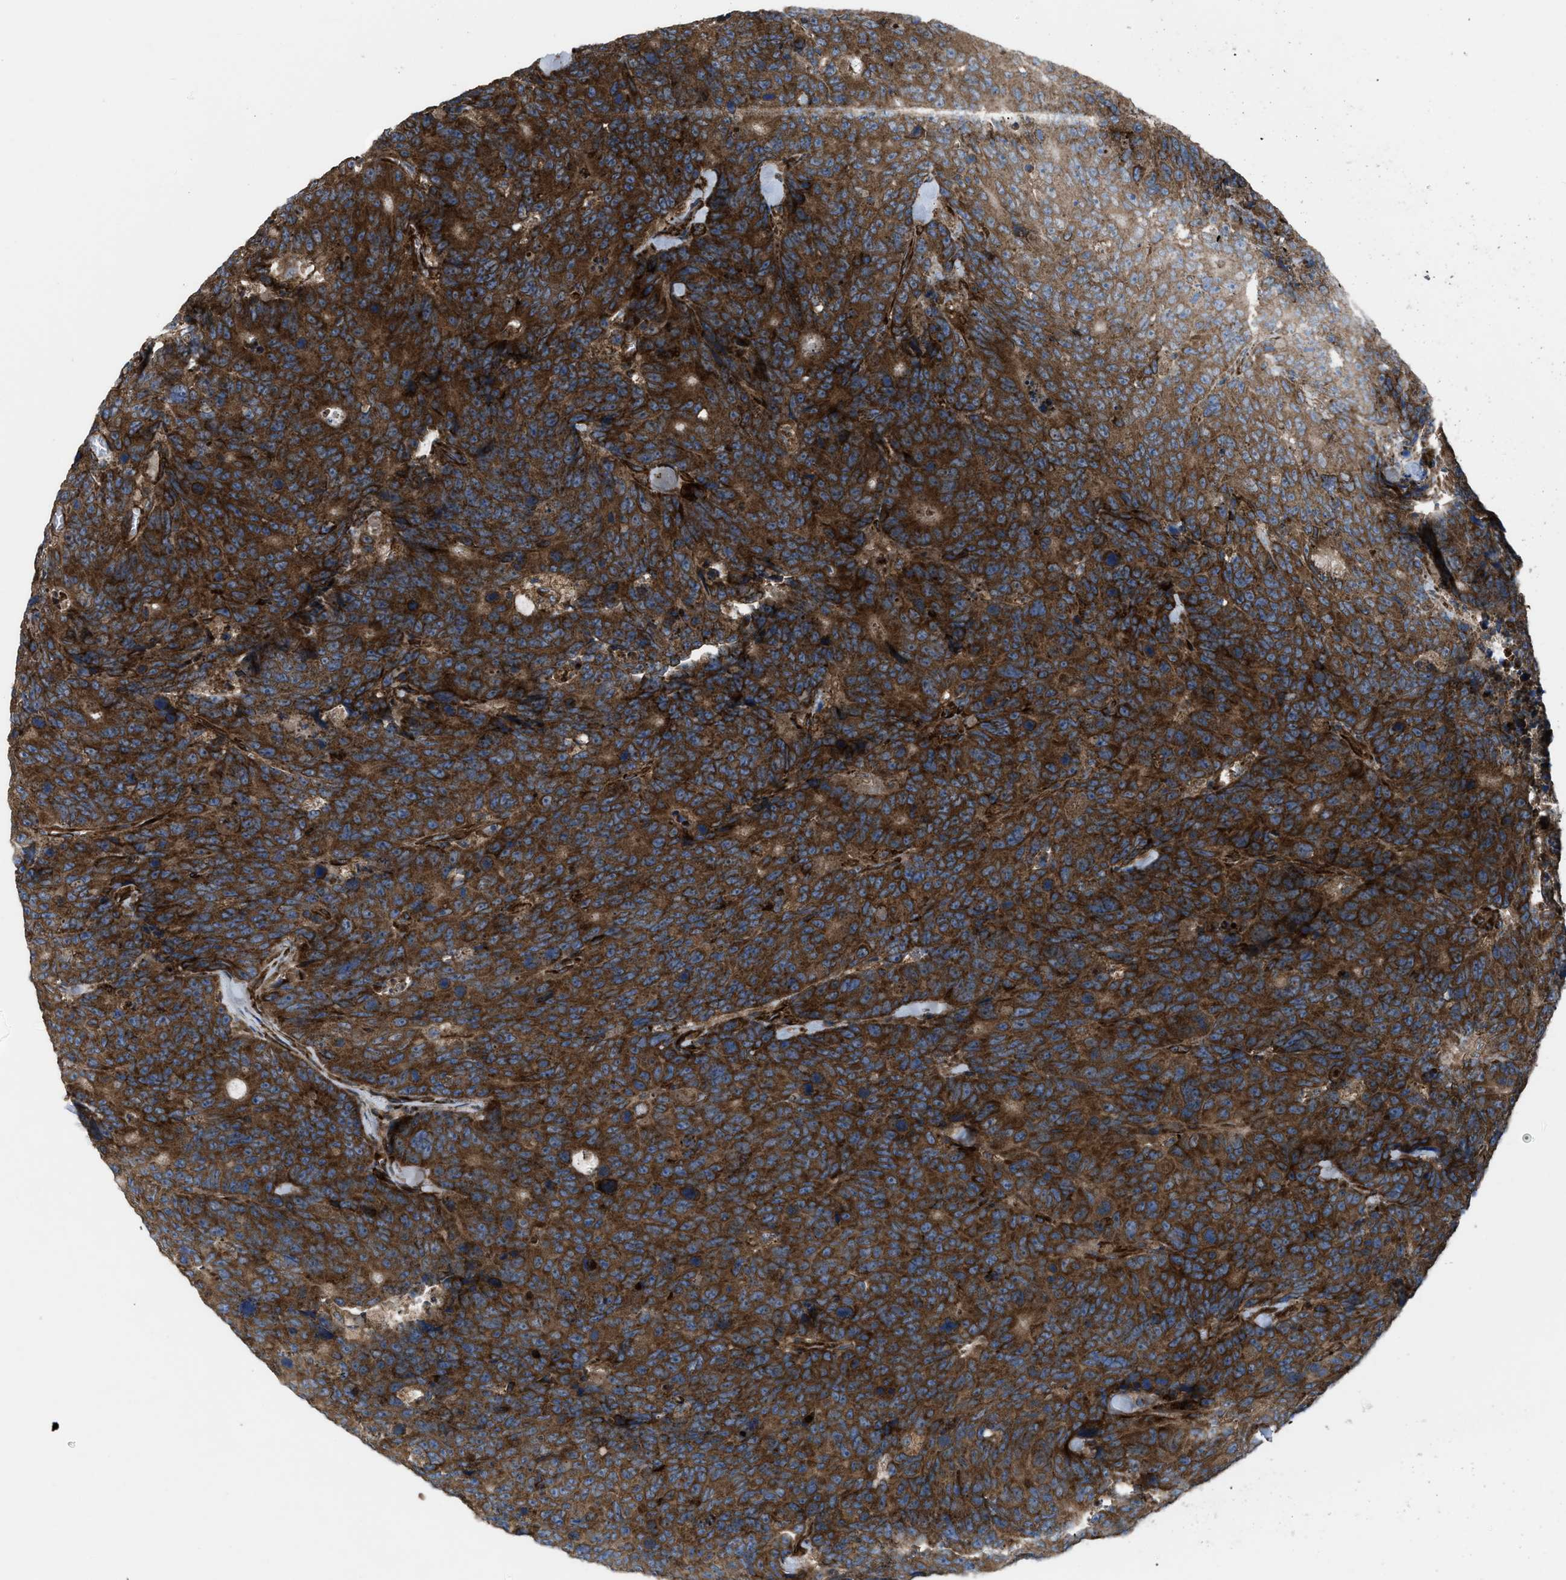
{"staining": {"intensity": "strong", "quantity": ">75%", "location": "cytoplasmic/membranous"}, "tissue": "colorectal cancer", "cell_type": "Tumor cells", "image_type": "cancer", "snomed": [{"axis": "morphology", "description": "Adenocarcinoma, NOS"}, {"axis": "topography", "description": "Colon"}], "caption": "Adenocarcinoma (colorectal) stained for a protein displays strong cytoplasmic/membranous positivity in tumor cells.", "gene": "PER3", "patient": {"sex": "female", "age": 86}}